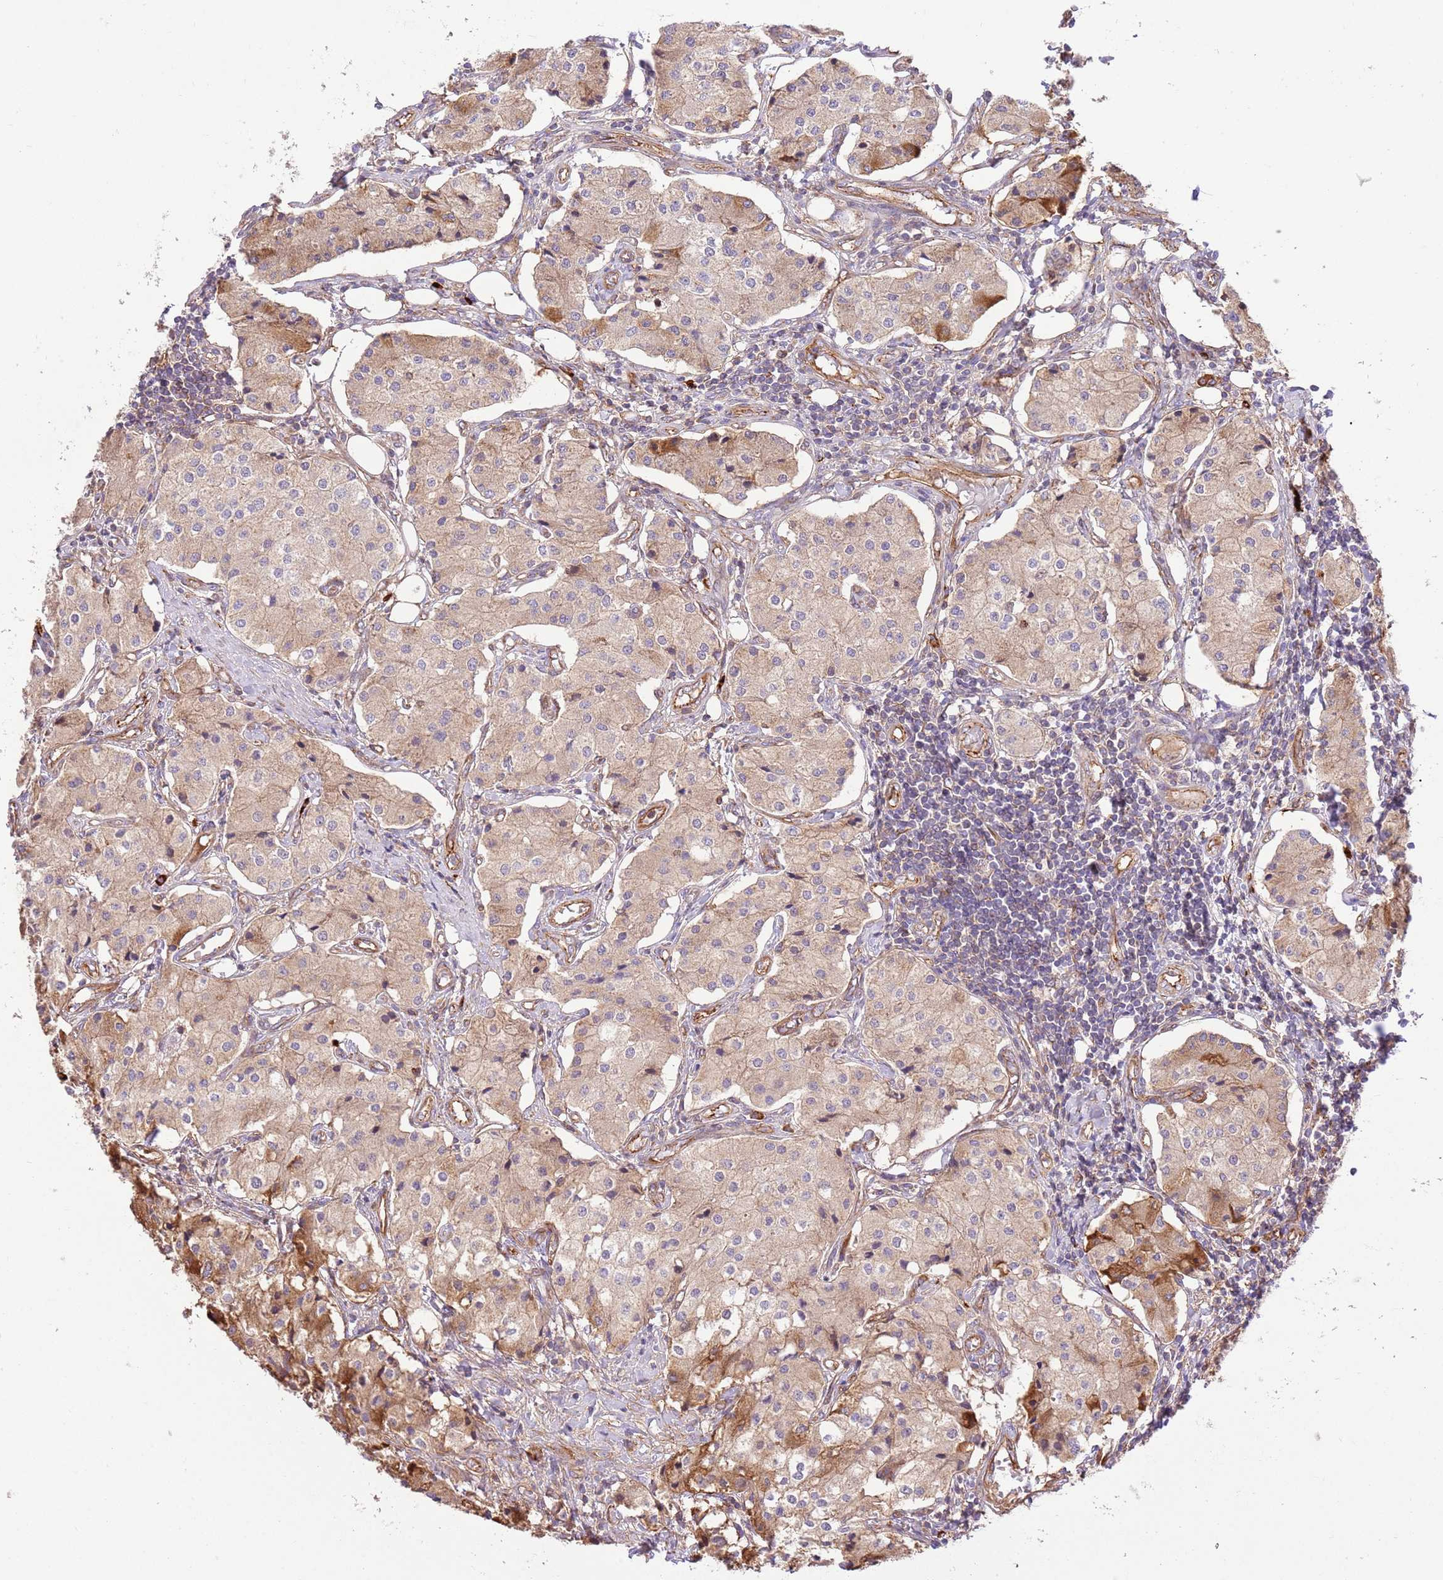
{"staining": {"intensity": "weak", "quantity": ">75%", "location": "cytoplasmic/membranous"}, "tissue": "carcinoid", "cell_type": "Tumor cells", "image_type": "cancer", "snomed": [{"axis": "morphology", "description": "Carcinoid, malignant, NOS"}, {"axis": "topography", "description": "Colon"}], "caption": "Human carcinoid stained for a protein (brown) displays weak cytoplasmic/membranous positive positivity in approximately >75% of tumor cells.", "gene": "EFCAB8", "patient": {"sex": "female", "age": 52}}